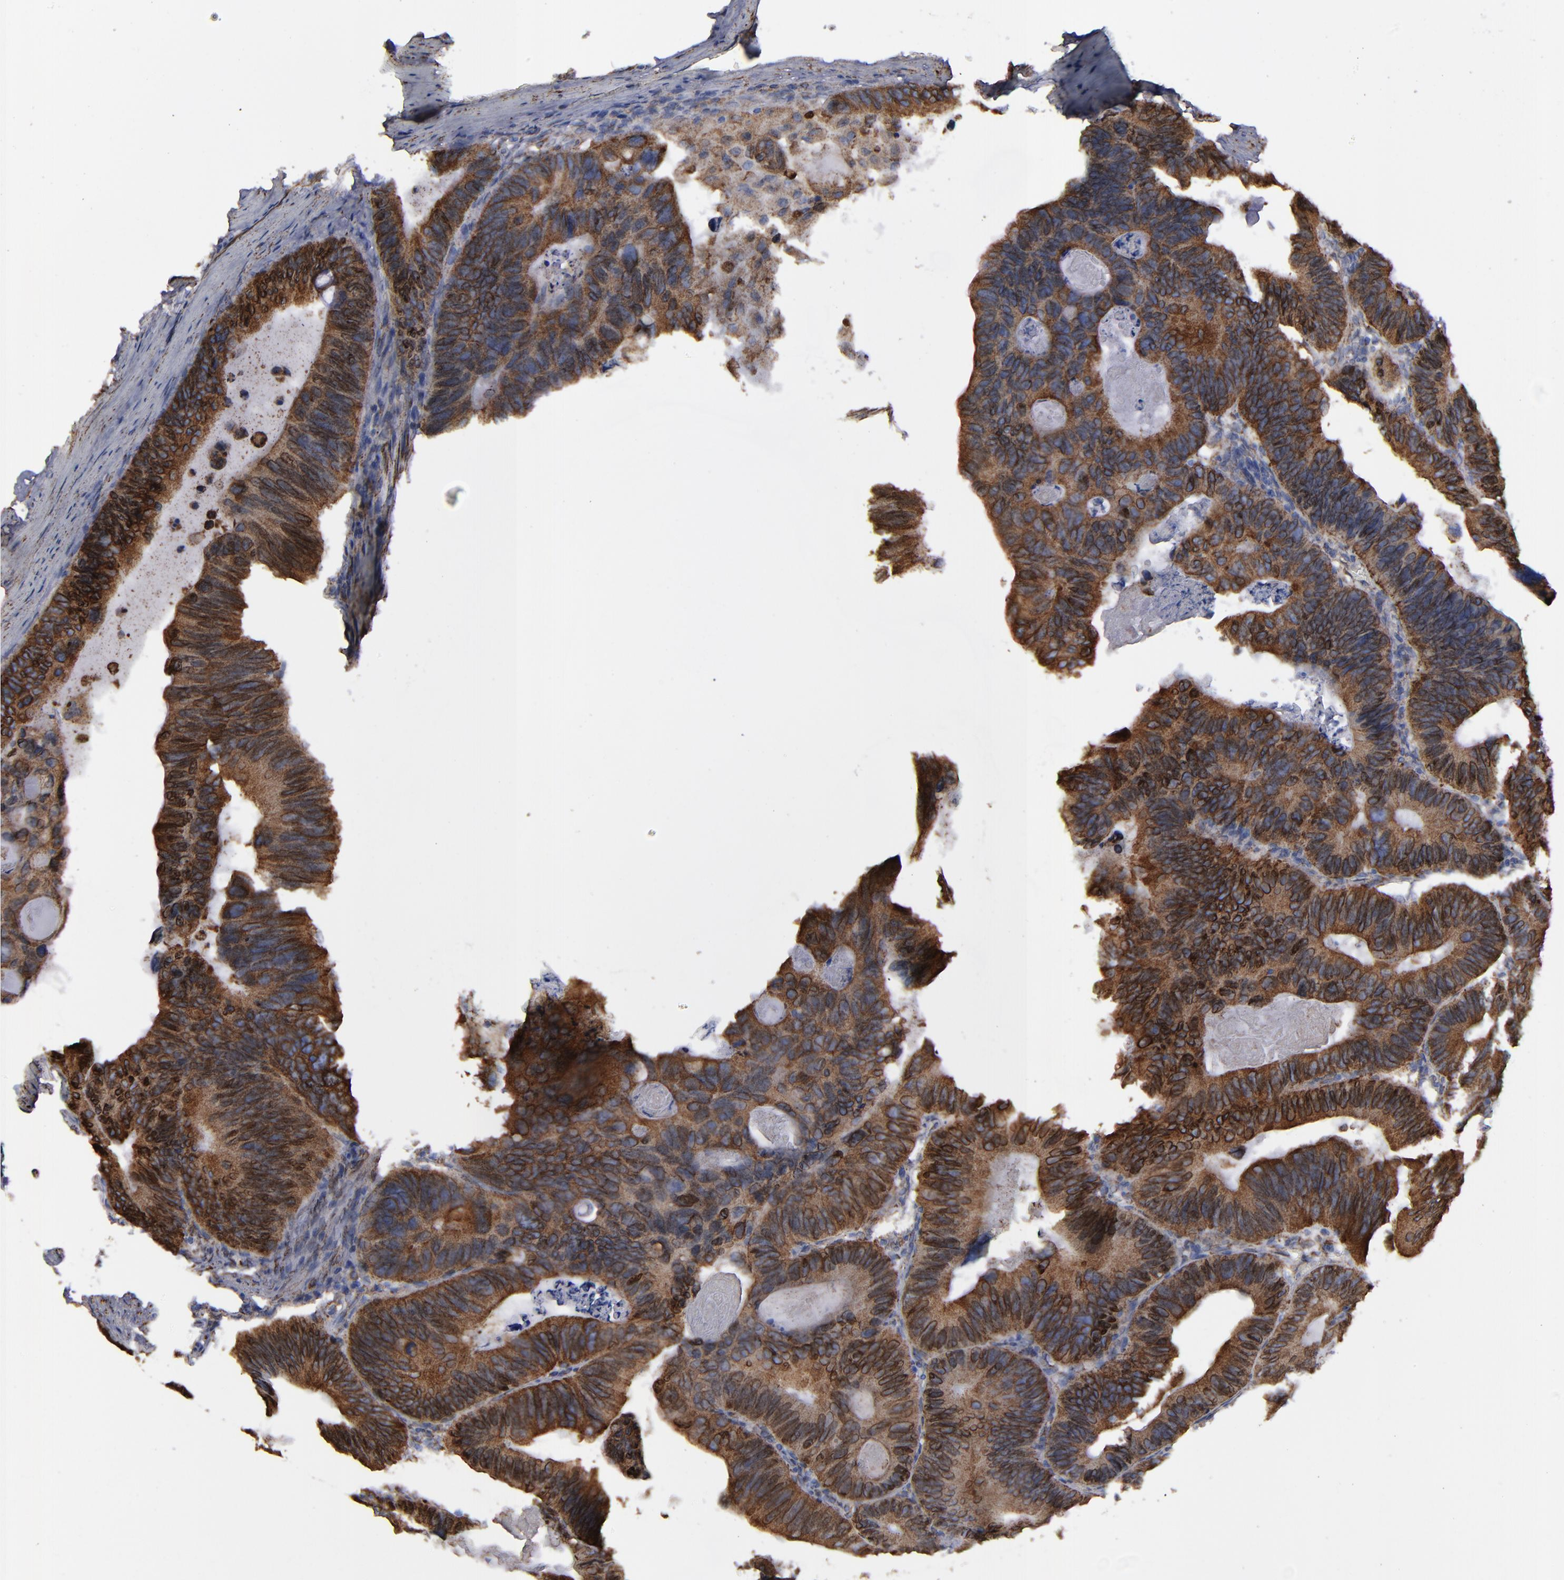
{"staining": {"intensity": "strong", "quantity": ">75%", "location": "cytoplasmic/membranous"}, "tissue": "colorectal cancer", "cell_type": "Tumor cells", "image_type": "cancer", "snomed": [{"axis": "morphology", "description": "Adenocarcinoma, NOS"}, {"axis": "topography", "description": "Colon"}], "caption": "Adenocarcinoma (colorectal) stained with DAB IHC exhibits high levels of strong cytoplasmic/membranous expression in approximately >75% of tumor cells. (DAB IHC with brightfield microscopy, high magnification).", "gene": "ERLIN2", "patient": {"sex": "female", "age": 55}}